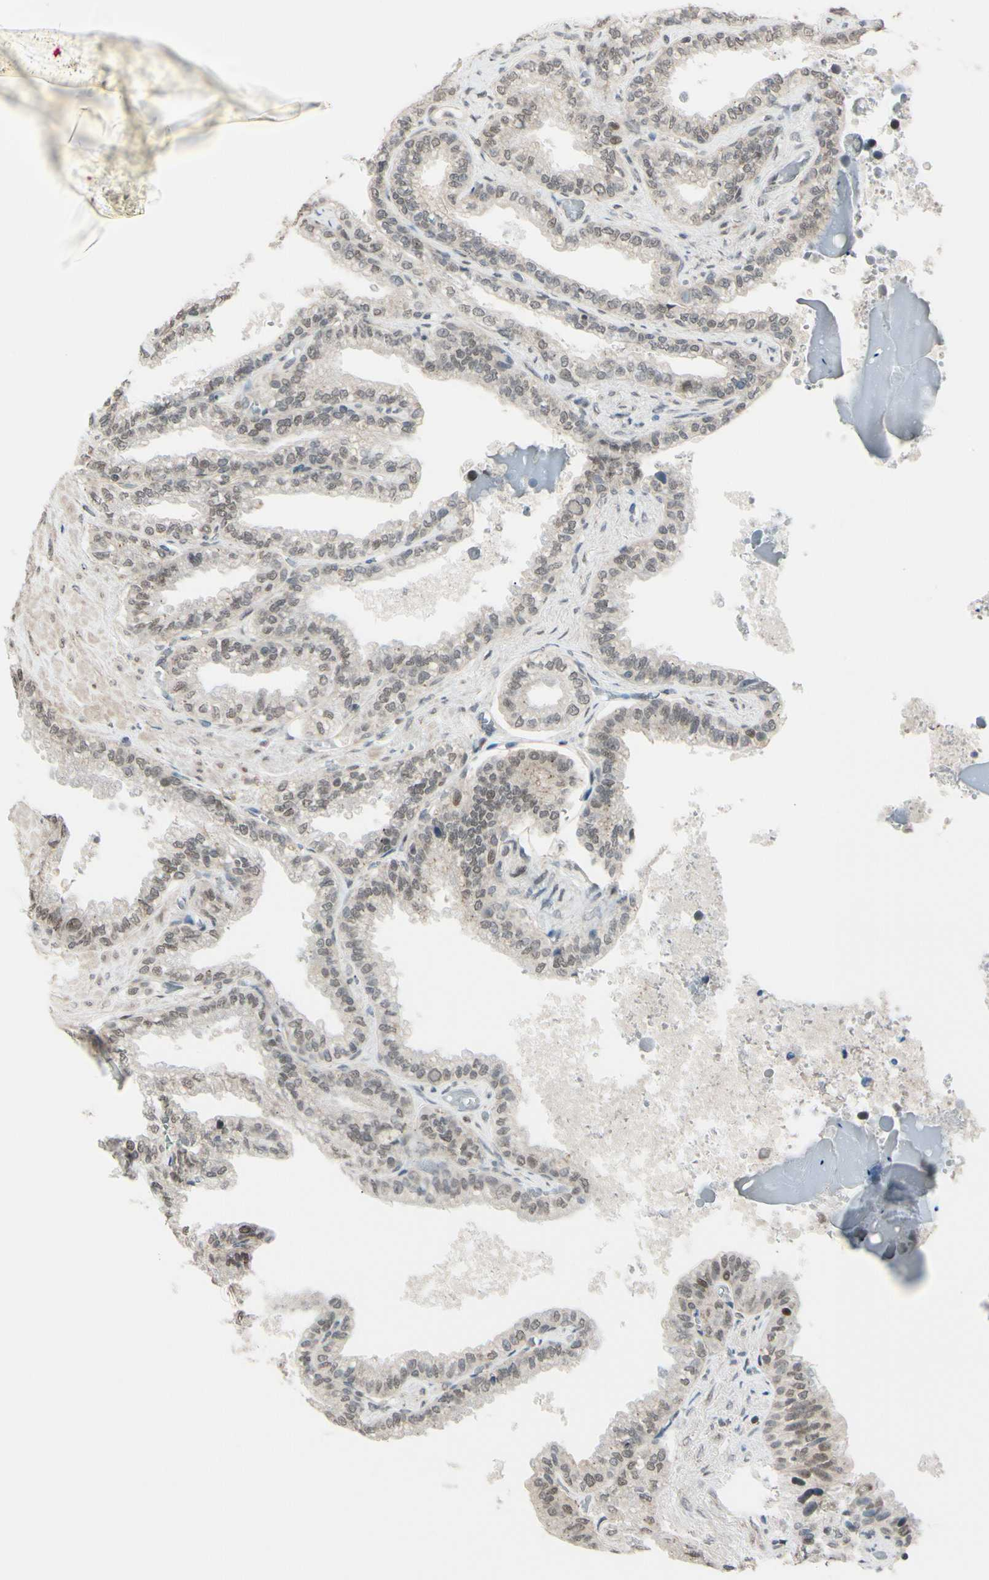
{"staining": {"intensity": "weak", "quantity": ">75%", "location": "cytoplasmic/membranous,nuclear"}, "tissue": "seminal vesicle", "cell_type": "Glandular cells", "image_type": "normal", "snomed": [{"axis": "morphology", "description": "Normal tissue, NOS"}, {"axis": "topography", "description": "Seminal veicle"}], "caption": "Protein staining of unremarkable seminal vesicle exhibits weak cytoplasmic/membranous,nuclear positivity in about >75% of glandular cells.", "gene": "BRMS1", "patient": {"sex": "male", "age": 46}}